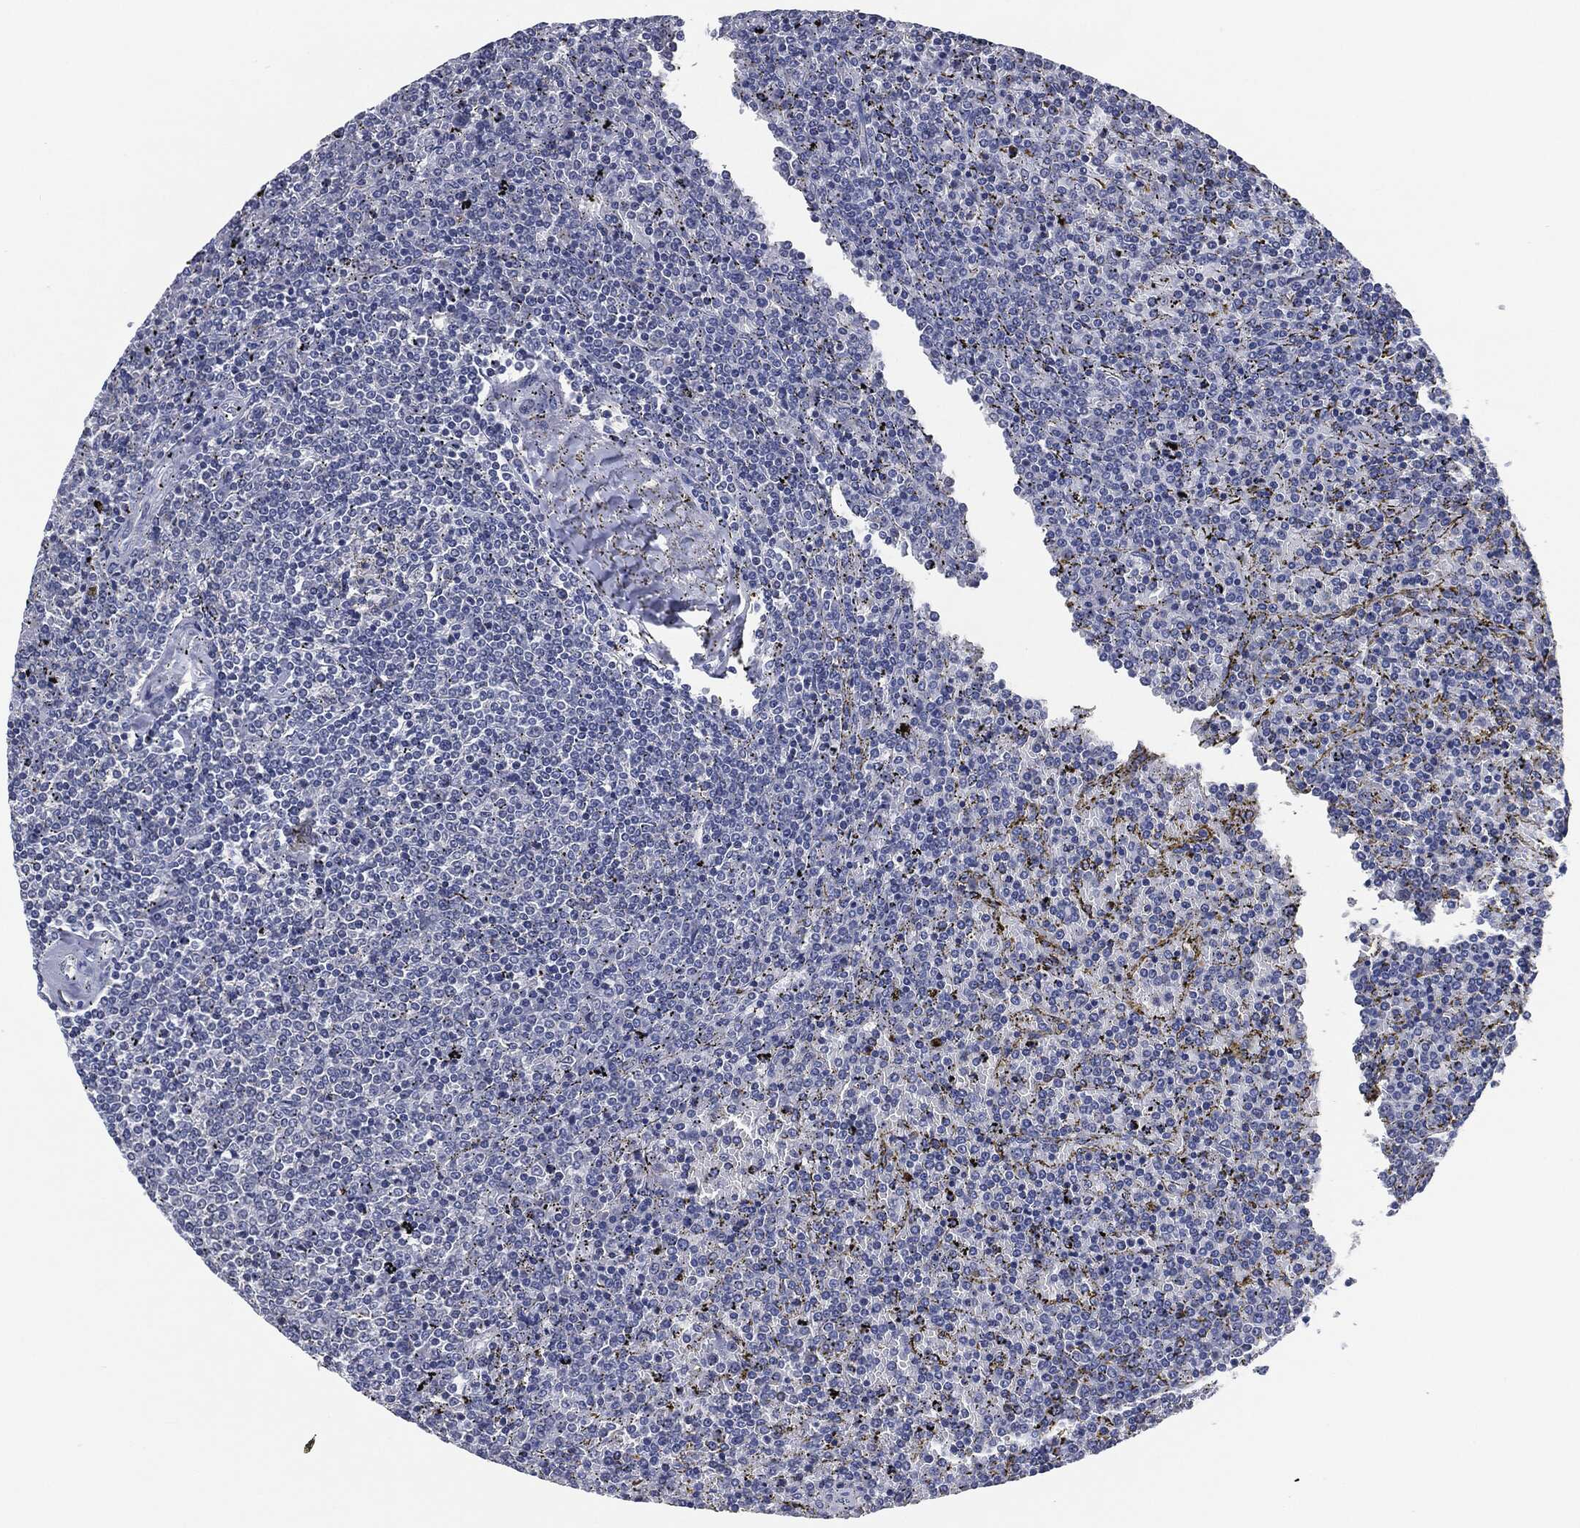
{"staining": {"intensity": "negative", "quantity": "none", "location": "none"}, "tissue": "lymphoma", "cell_type": "Tumor cells", "image_type": "cancer", "snomed": [{"axis": "morphology", "description": "Malignant lymphoma, non-Hodgkin's type, Low grade"}, {"axis": "topography", "description": "Spleen"}], "caption": "Histopathology image shows no significant protein positivity in tumor cells of lymphoma. Nuclei are stained in blue.", "gene": "IL2RG", "patient": {"sex": "female", "age": 77}}